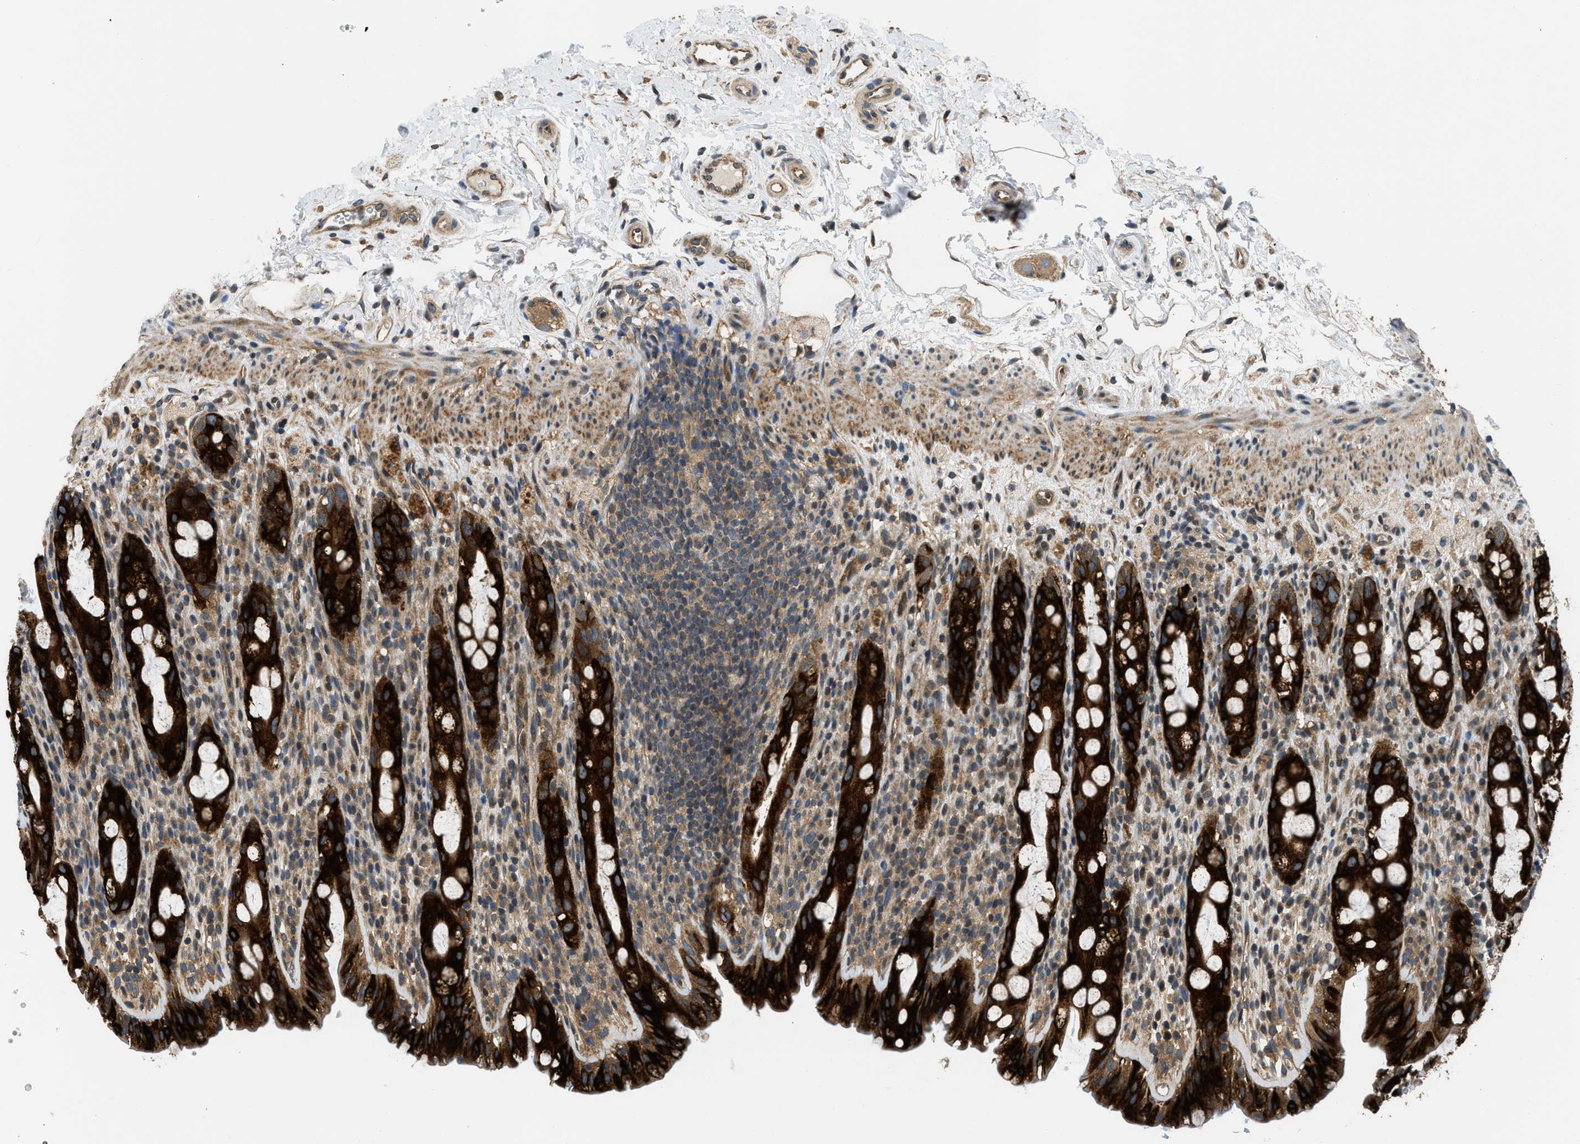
{"staining": {"intensity": "strong", "quantity": ">75%", "location": "cytoplasmic/membranous"}, "tissue": "rectum", "cell_type": "Glandular cells", "image_type": "normal", "snomed": [{"axis": "morphology", "description": "Normal tissue, NOS"}, {"axis": "topography", "description": "Rectum"}], "caption": "Protein expression analysis of normal rectum displays strong cytoplasmic/membranous positivity in about >75% of glandular cells.", "gene": "IL3RA", "patient": {"sex": "male", "age": 44}}